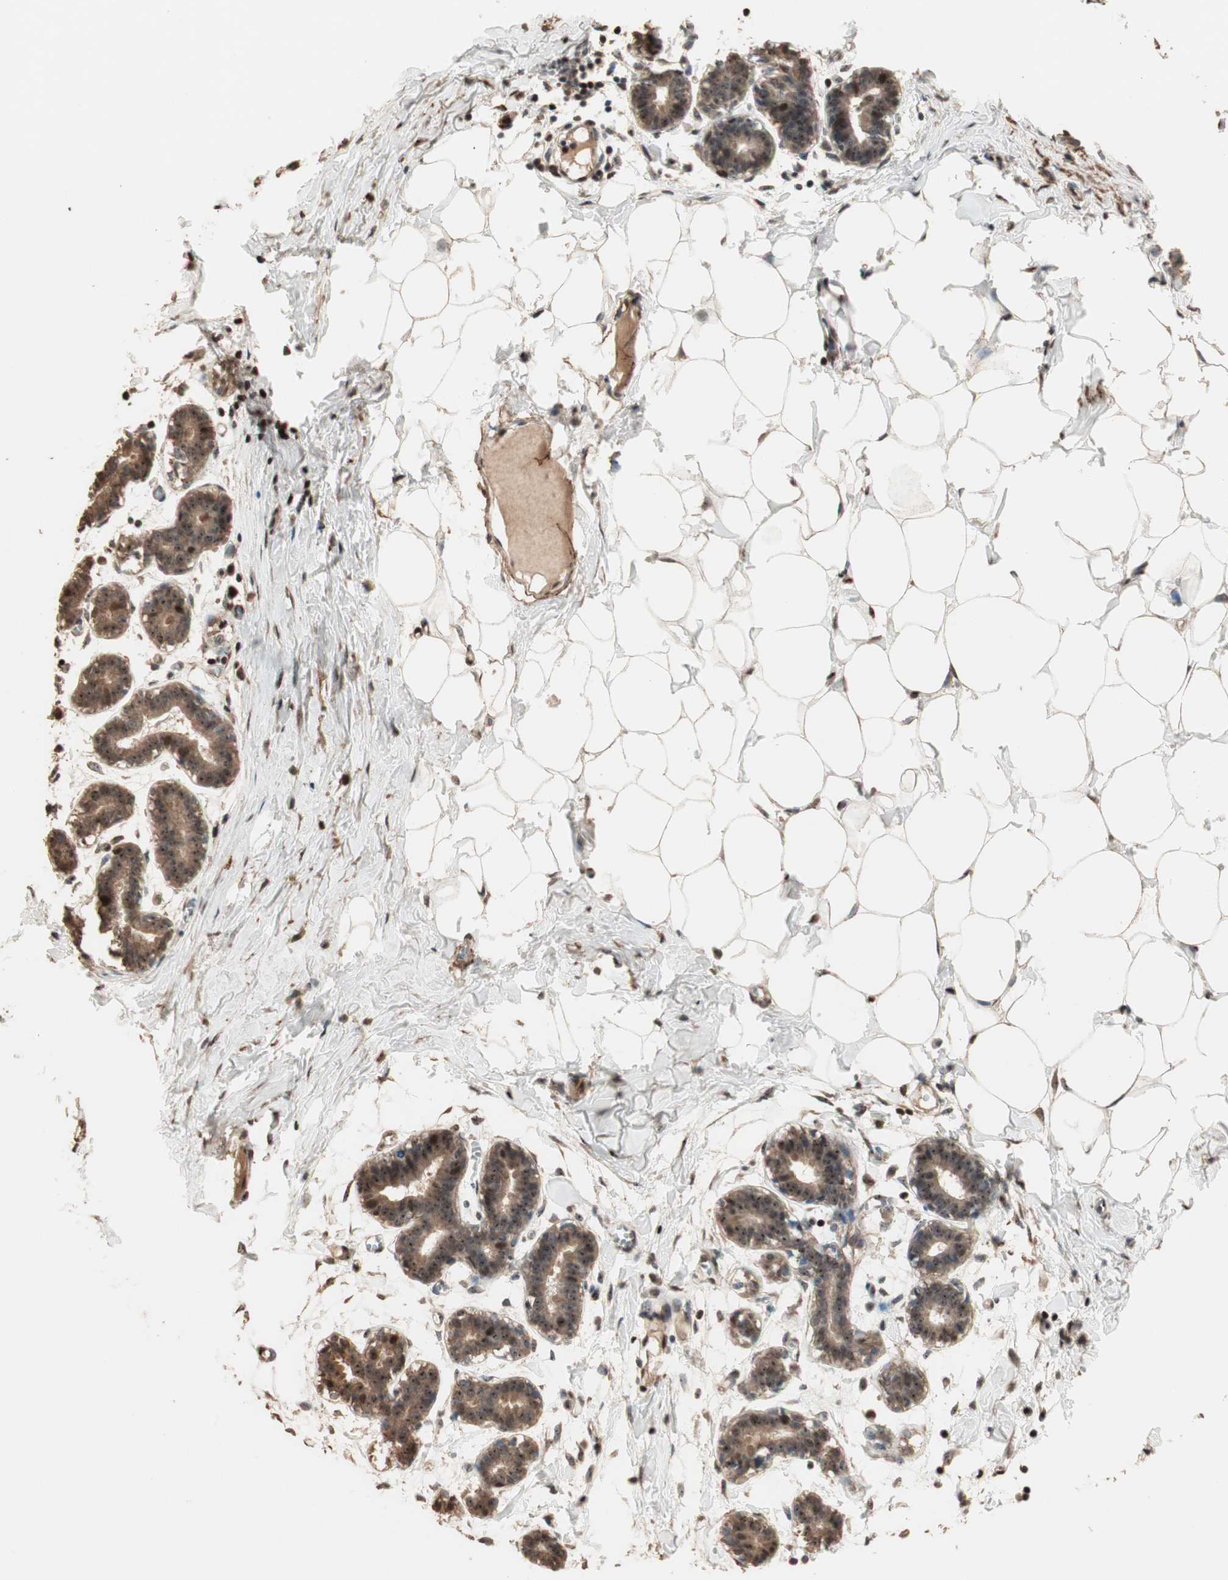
{"staining": {"intensity": "strong", "quantity": ">75%", "location": "cytoplasmic/membranous,nuclear"}, "tissue": "breast", "cell_type": "Adipocytes", "image_type": "normal", "snomed": [{"axis": "morphology", "description": "Normal tissue, NOS"}, {"axis": "topography", "description": "Breast"}], "caption": "Immunohistochemistry (IHC) of unremarkable human breast exhibits high levels of strong cytoplasmic/membranous,nuclear positivity in approximately >75% of adipocytes.", "gene": "USP20", "patient": {"sex": "female", "age": 27}}